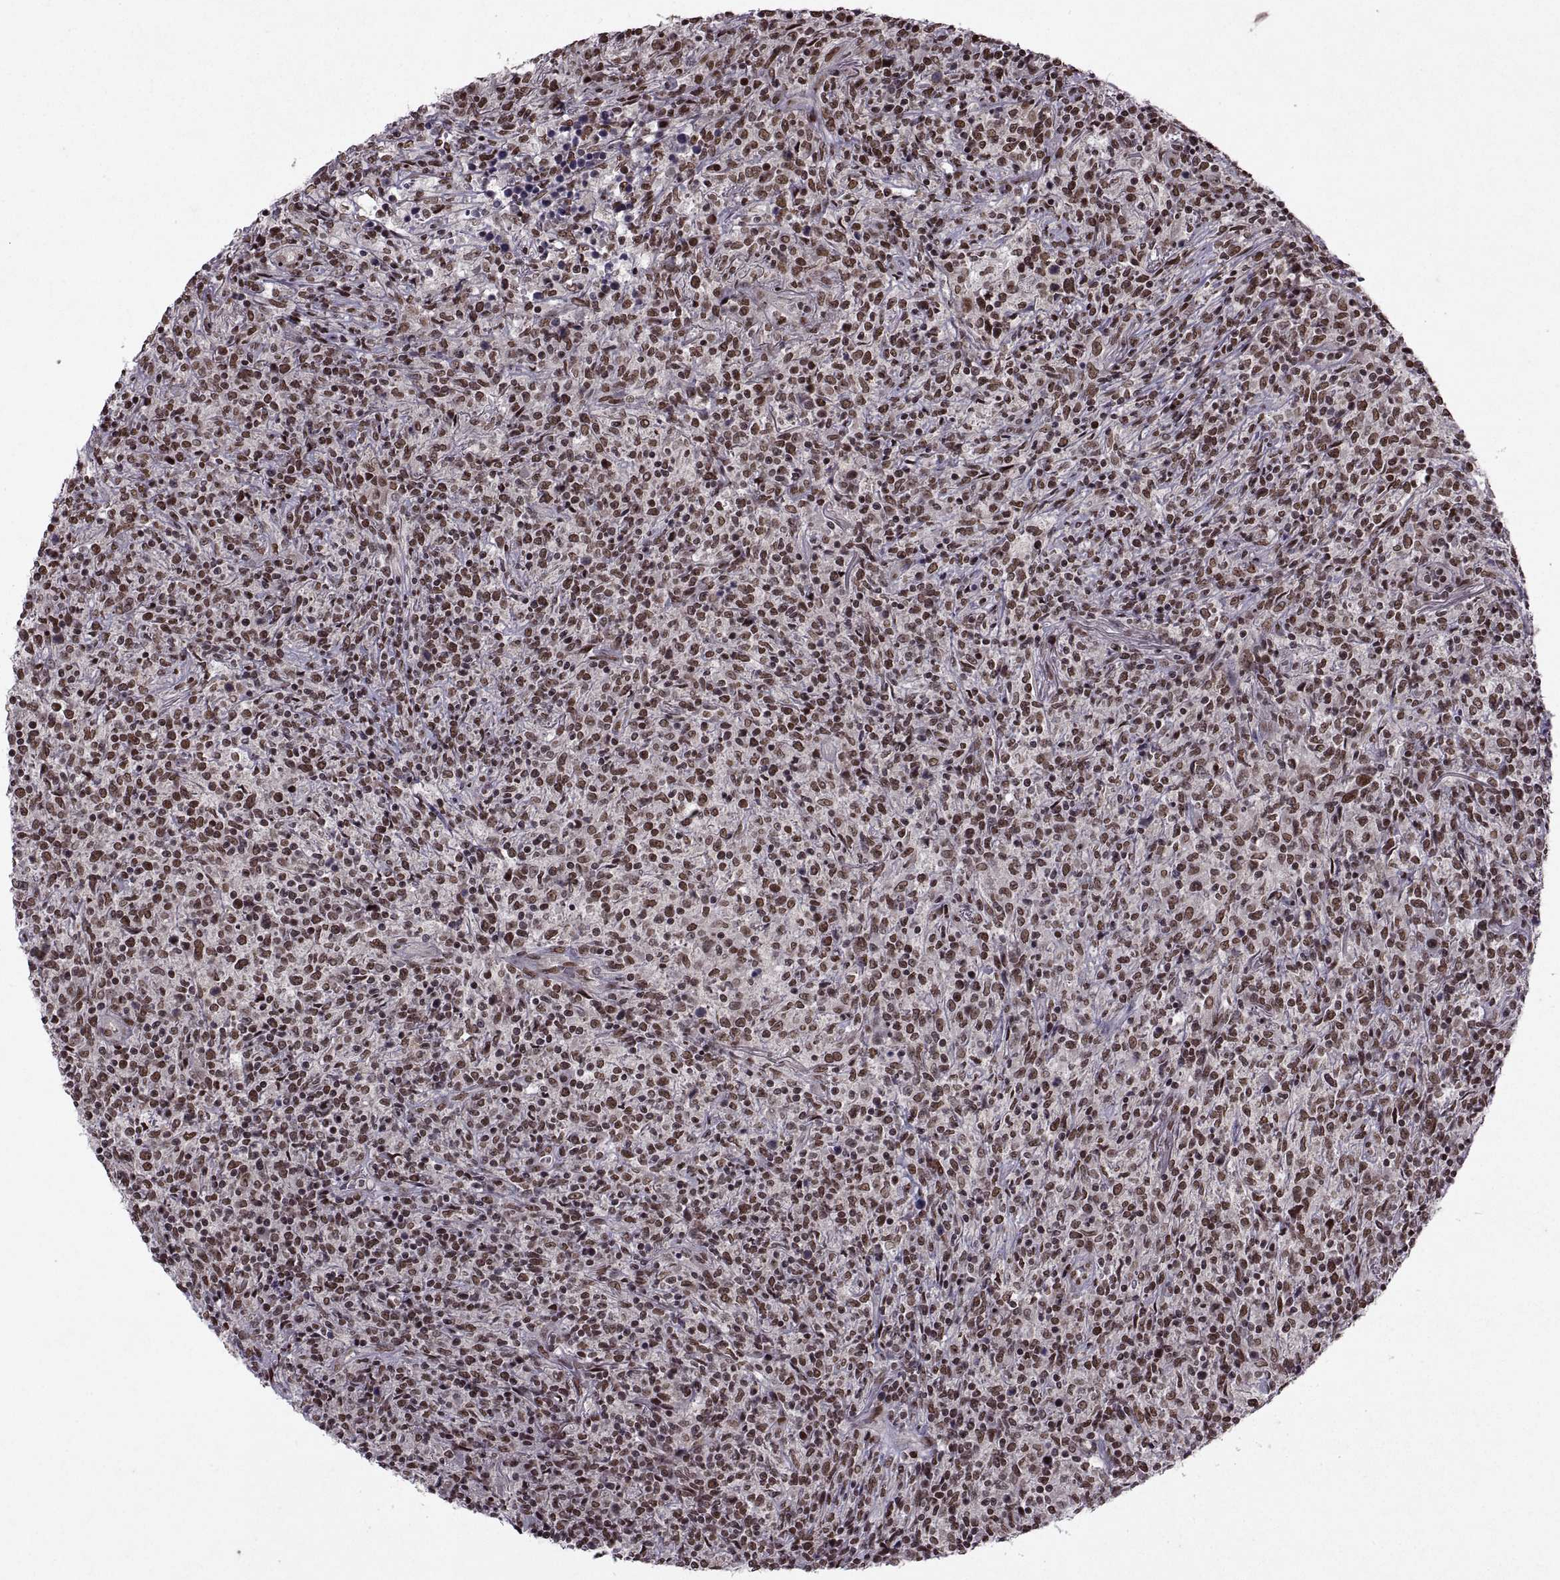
{"staining": {"intensity": "strong", "quantity": ">75%", "location": "nuclear"}, "tissue": "lymphoma", "cell_type": "Tumor cells", "image_type": "cancer", "snomed": [{"axis": "morphology", "description": "Malignant lymphoma, non-Hodgkin's type, High grade"}, {"axis": "topography", "description": "Lung"}], "caption": "High-grade malignant lymphoma, non-Hodgkin's type stained with immunohistochemistry displays strong nuclear staining in approximately >75% of tumor cells. The protein of interest is shown in brown color, while the nuclei are stained blue.", "gene": "MT1E", "patient": {"sex": "male", "age": 79}}